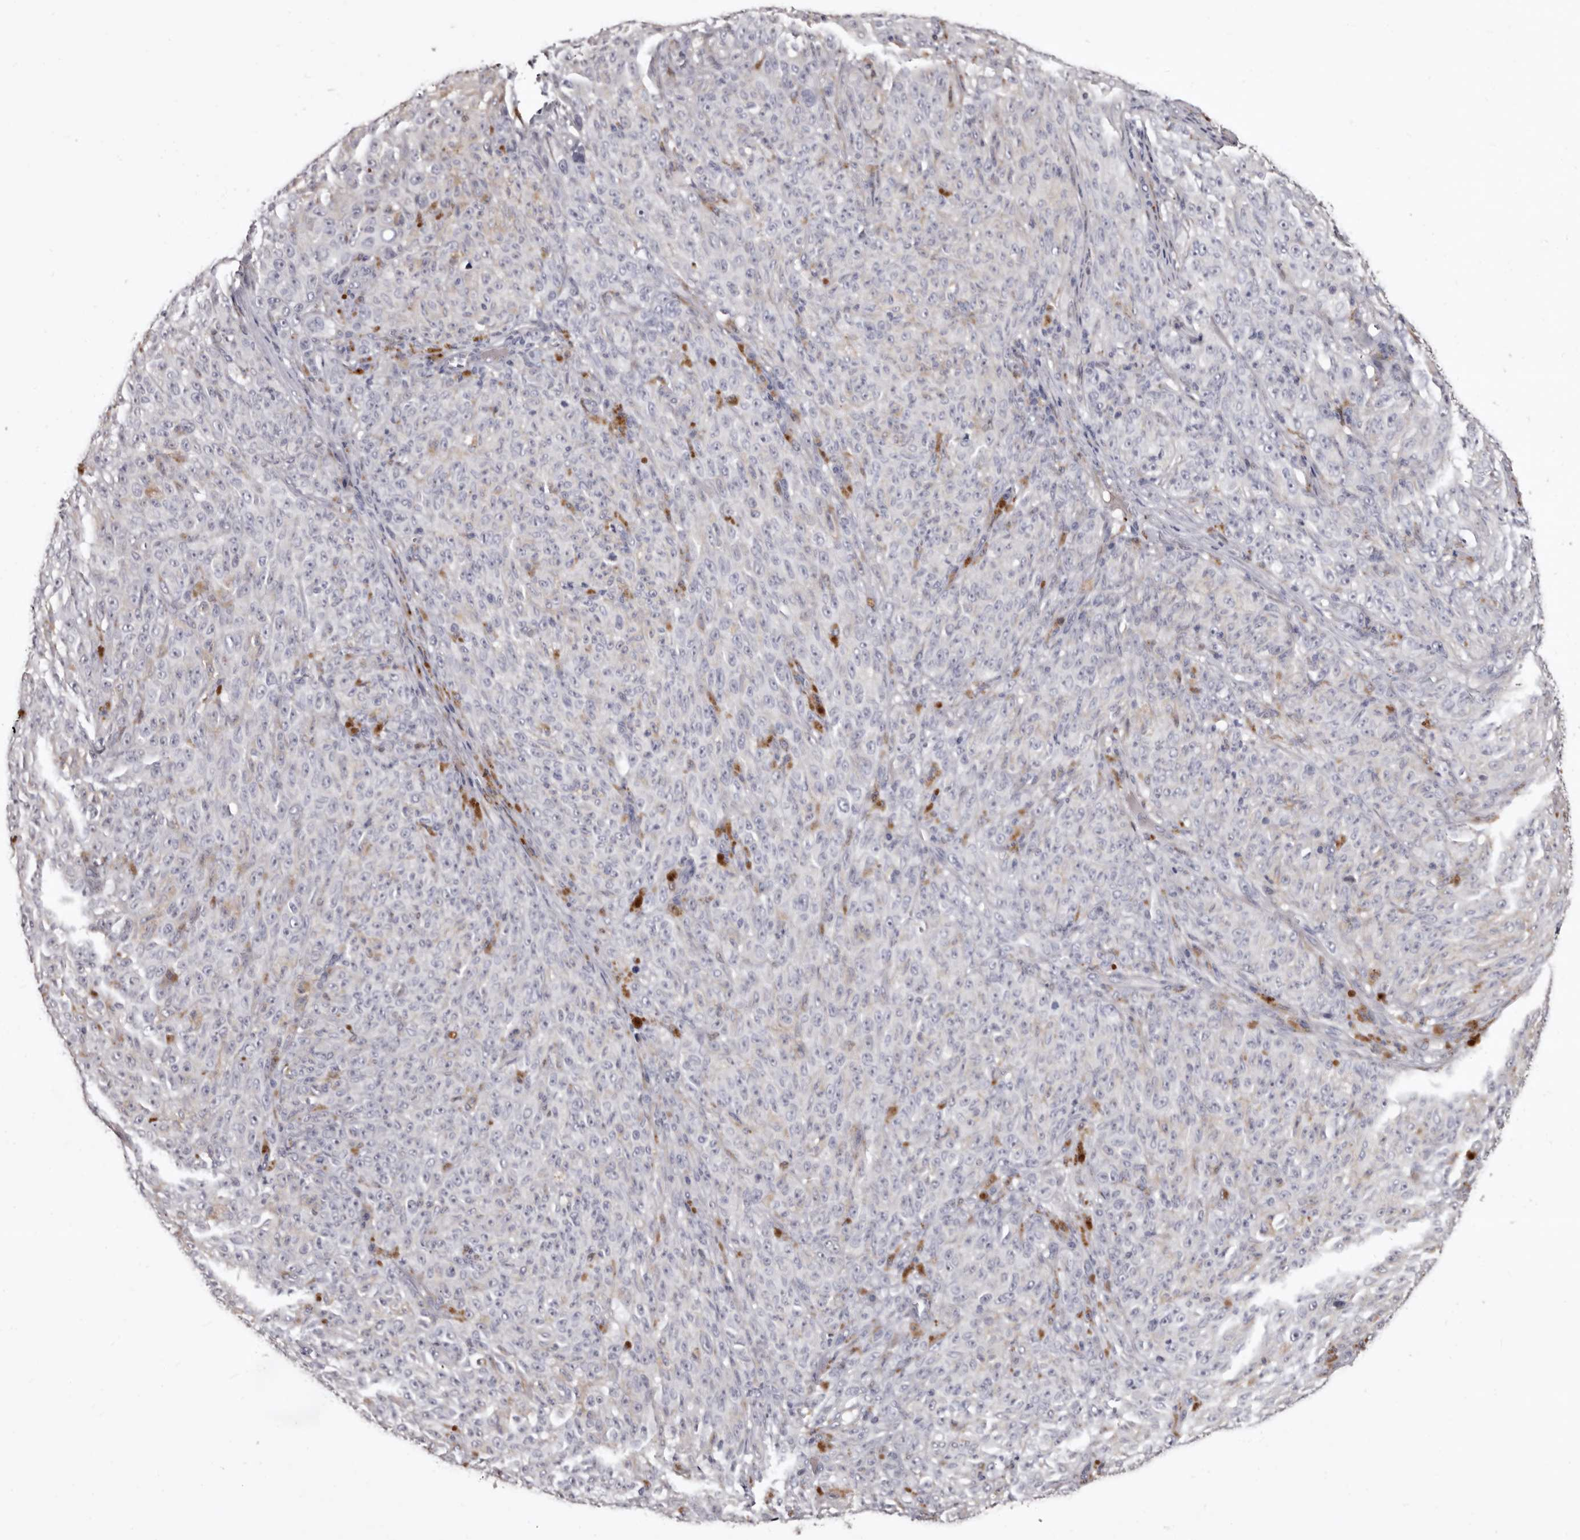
{"staining": {"intensity": "negative", "quantity": "none", "location": "none"}, "tissue": "melanoma", "cell_type": "Tumor cells", "image_type": "cancer", "snomed": [{"axis": "morphology", "description": "Malignant melanoma, NOS"}, {"axis": "topography", "description": "Skin"}], "caption": "Tumor cells show no significant positivity in malignant melanoma.", "gene": "SLC10A4", "patient": {"sex": "female", "age": 82}}